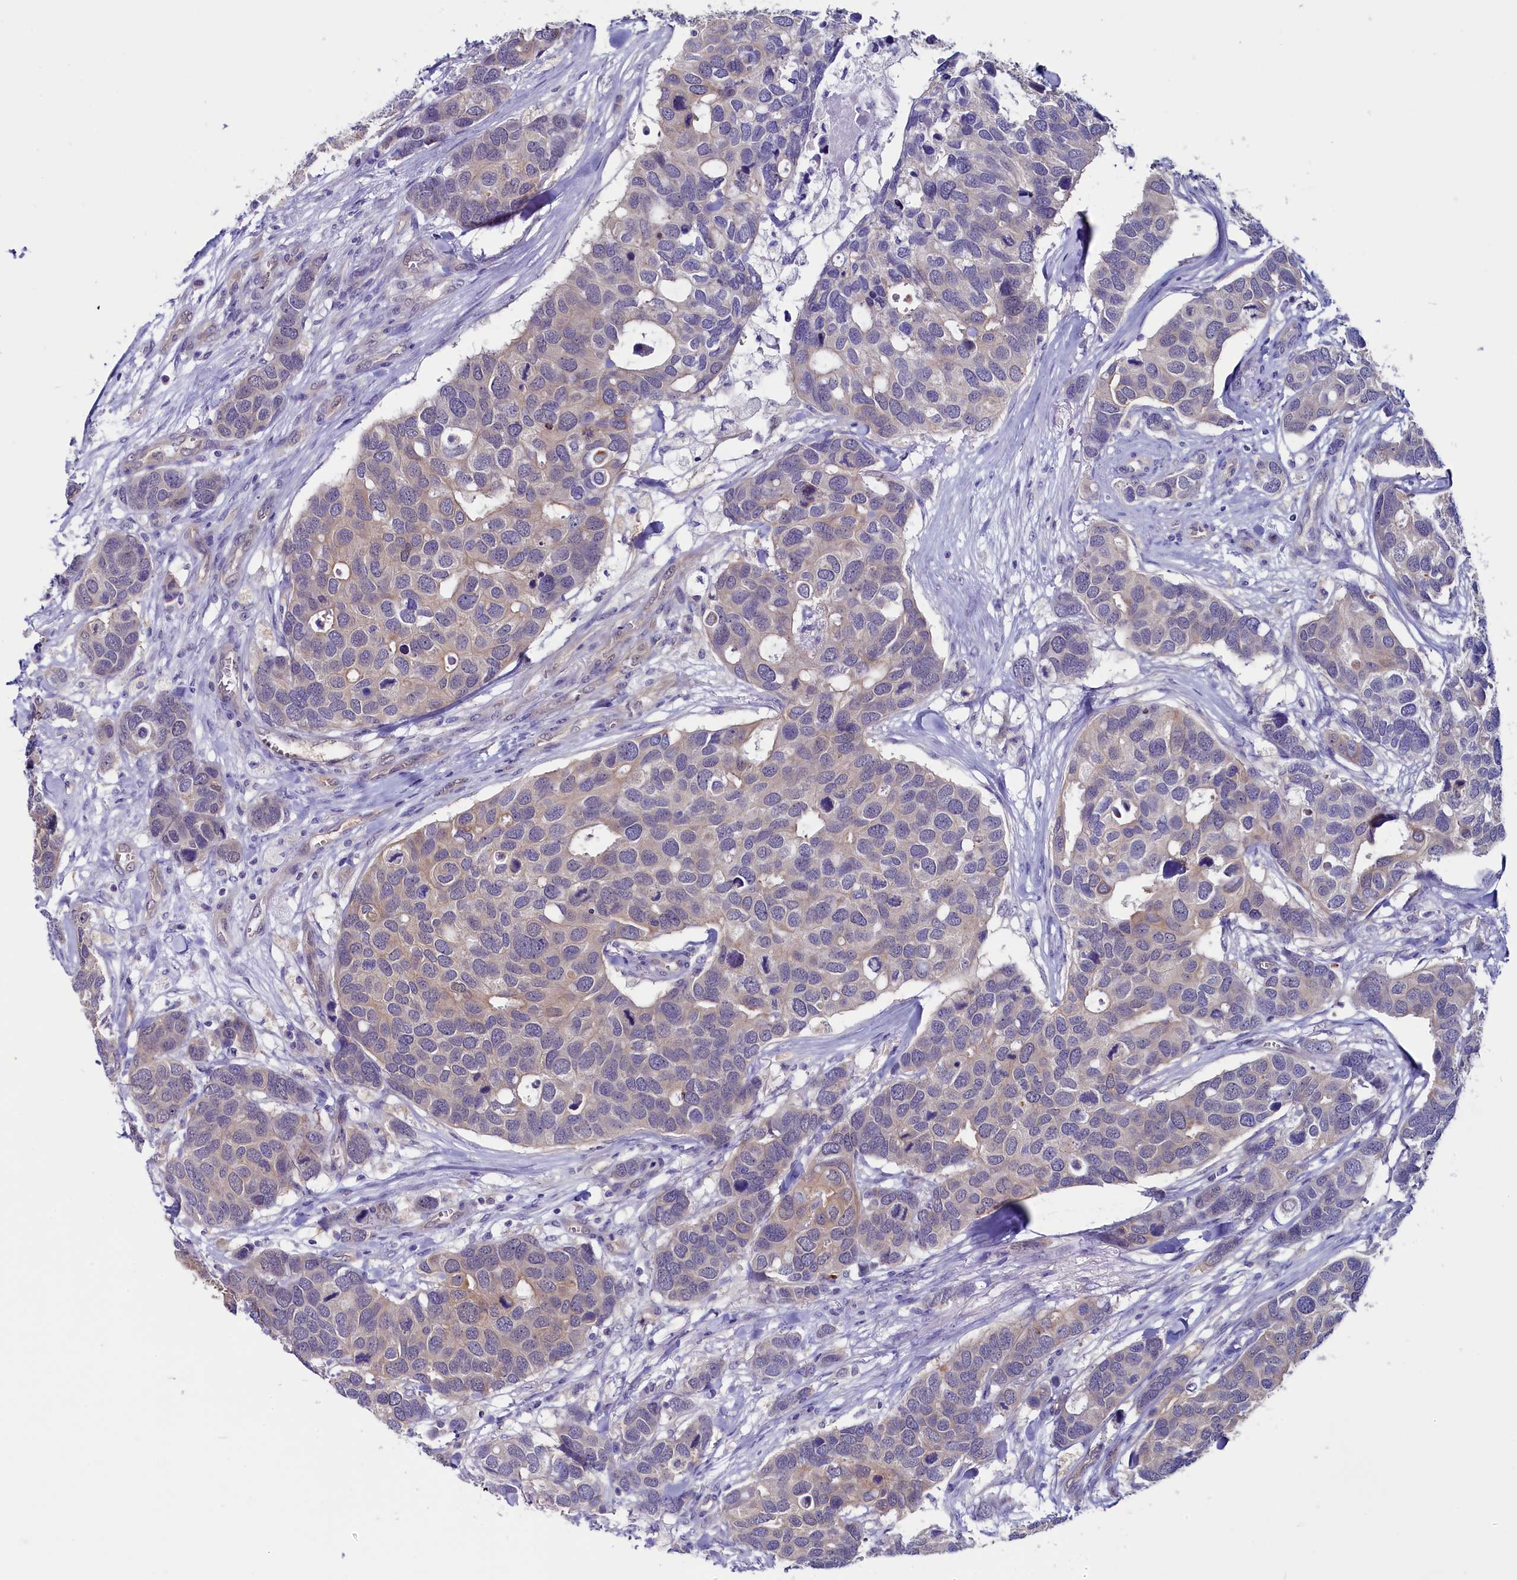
{"staining": {"intensity": "weak", "quantity": "<25%", "location": "cytoplasmic/membranous"}, "tissue": "breast cancer", "cell_type": "Tumor cells", "image_type": "cancer", "snomed": [{"axis": "morphology", "description": "Duct carcinoma"}, {"axis": "topography", "description": "Breast"}], "caption": "Breast cancer was stained to show a protein in brown. There is no significant staining in tumor cells. The staining is performed using DAB brown chromogen with nuclei counter-stained in using hematoxylin.", "gene": "CIAPIN1", "patient": {"sex": "female", "age": 83}}